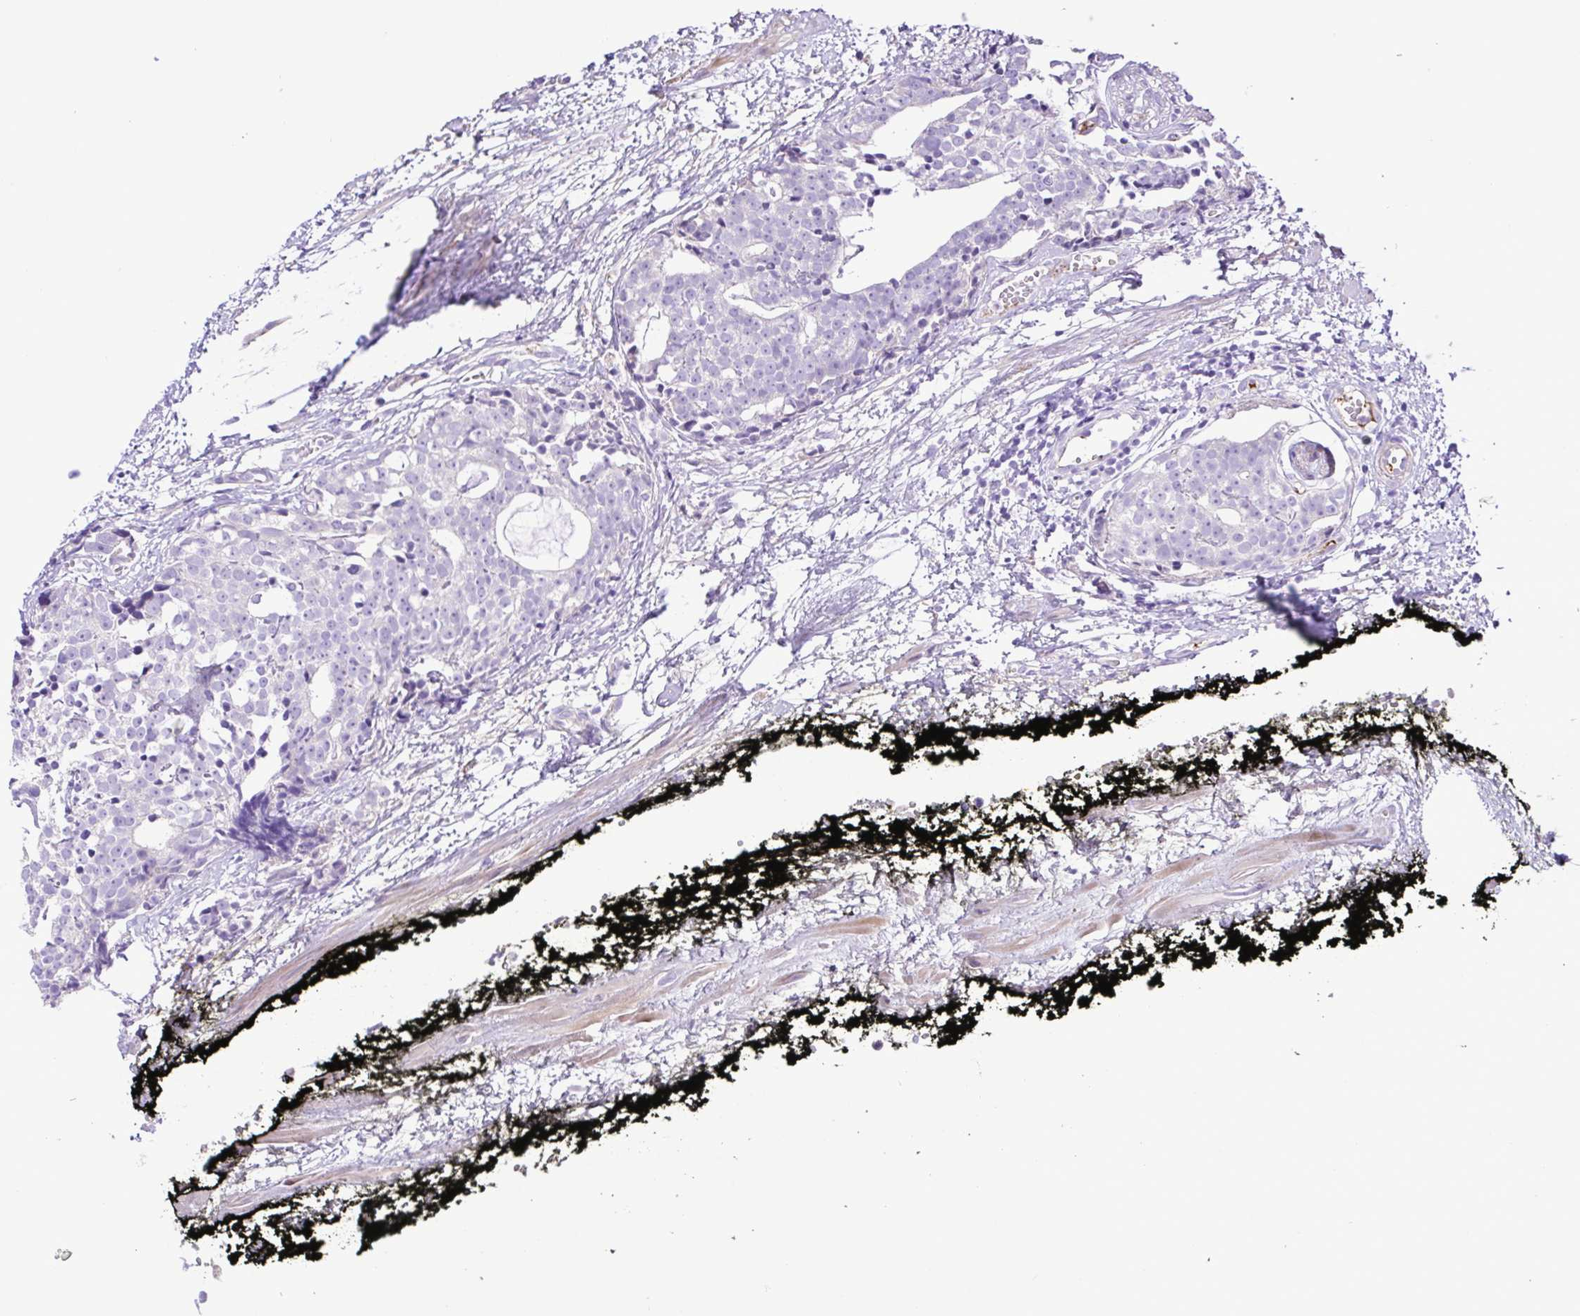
{"staining": {"intensity": "negative", "quantity": "none", "location": "none"}, "tissue": "prostate cancer", "cell_type": "Tumor cells", "image_type": "cancer", "snomed": [{"axis": "morphology", "description": "Adenocarcinoma, High grade"}, {"axis": "topography", "description": "Prostate"}], "caption": "An immunohistochemistry (IHC) image of high-grade adenocarcinoma (prostate) is shown. There is no staining in tumor cells of high-grade adenocarcinoma (prostate). (DAB (3,3'-diaminobenzidine) IHC, high magnification).", "gene": "GABBR2", "patient": {"sex": "male", "age": 71}}